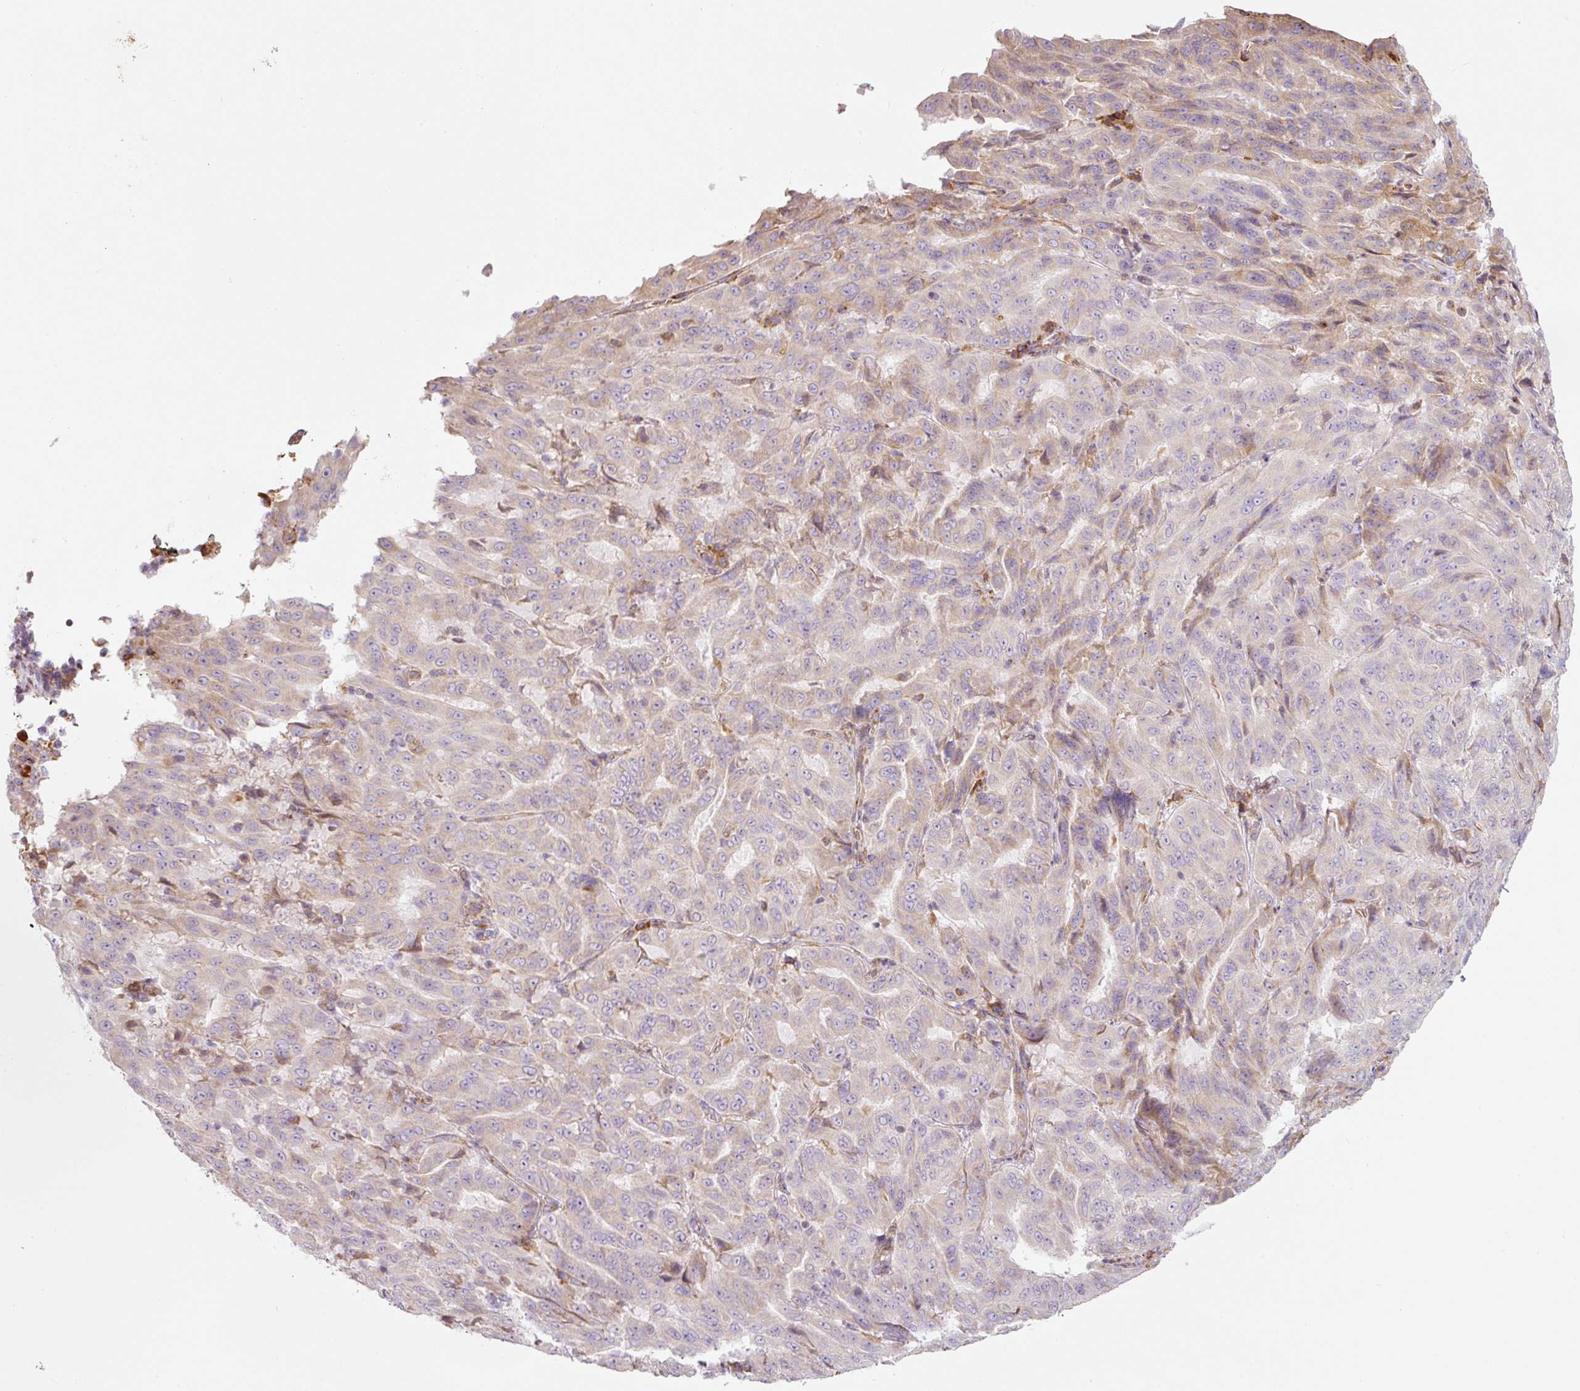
{"staining": {"intensity": "weak", "quantity": "25%-75%", "location": "cytoplasmic/membranous"}, "tissue": "pancreatic cancer", "cell_type": "Tumor cells", "image_type": "cancer", "snomed": [{"axis": "morphology", "description": "Adenocarcinoma, NOS"}, {"axis": "topography", "description": "Pancreas"}], "caption": "An image showing weak cytoplasmic/membranous positivity in approximately 25%-75% of tumor cells in pancreatic cancer, as visualized by brown immunohistochemical staining.", "gene": "MORN4", "patient": {"sex": "male", "age": 63}}